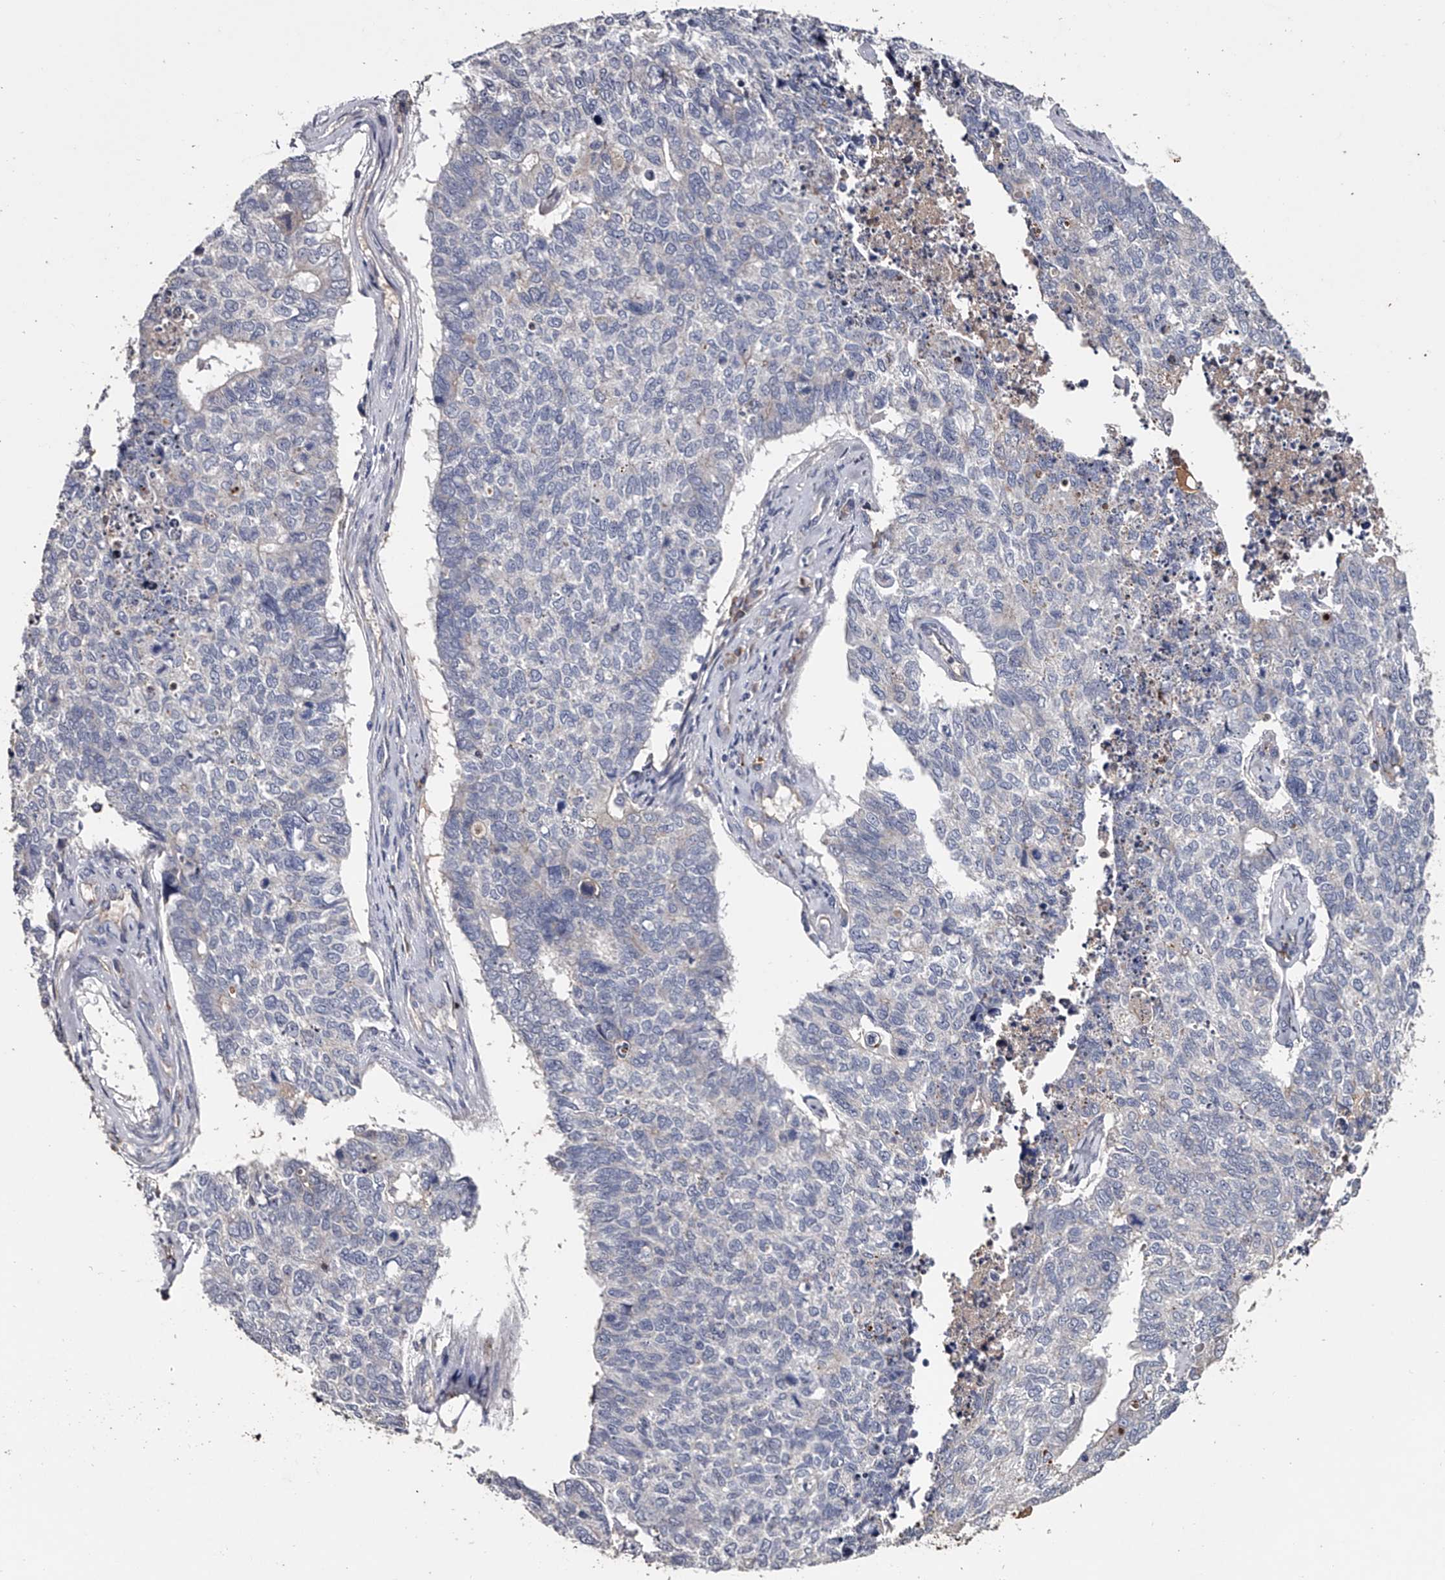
{"staining": {"intensity": "negative", "quantity": "none", "location": "none"}, "tissue": "cervical cancer", "cell_type": "Tumor cells", "image_type": "cancer", "snomed": [{"axis": "morphology", "description": "Squamous cell carcinoma, NOS"}, {"axis": "topography", "description": "Cervix"}], "caption": "Immunohistochemistry (IHC) image of neoplastic tissue: cervical cancer (squamous cell carcinoma) stained with DAB (3,3'-diaminobenzidine) shows no significant protein staining in tumor cells.", "gene": "MDN1", "patient": {"sex": "female", "age": 63}}